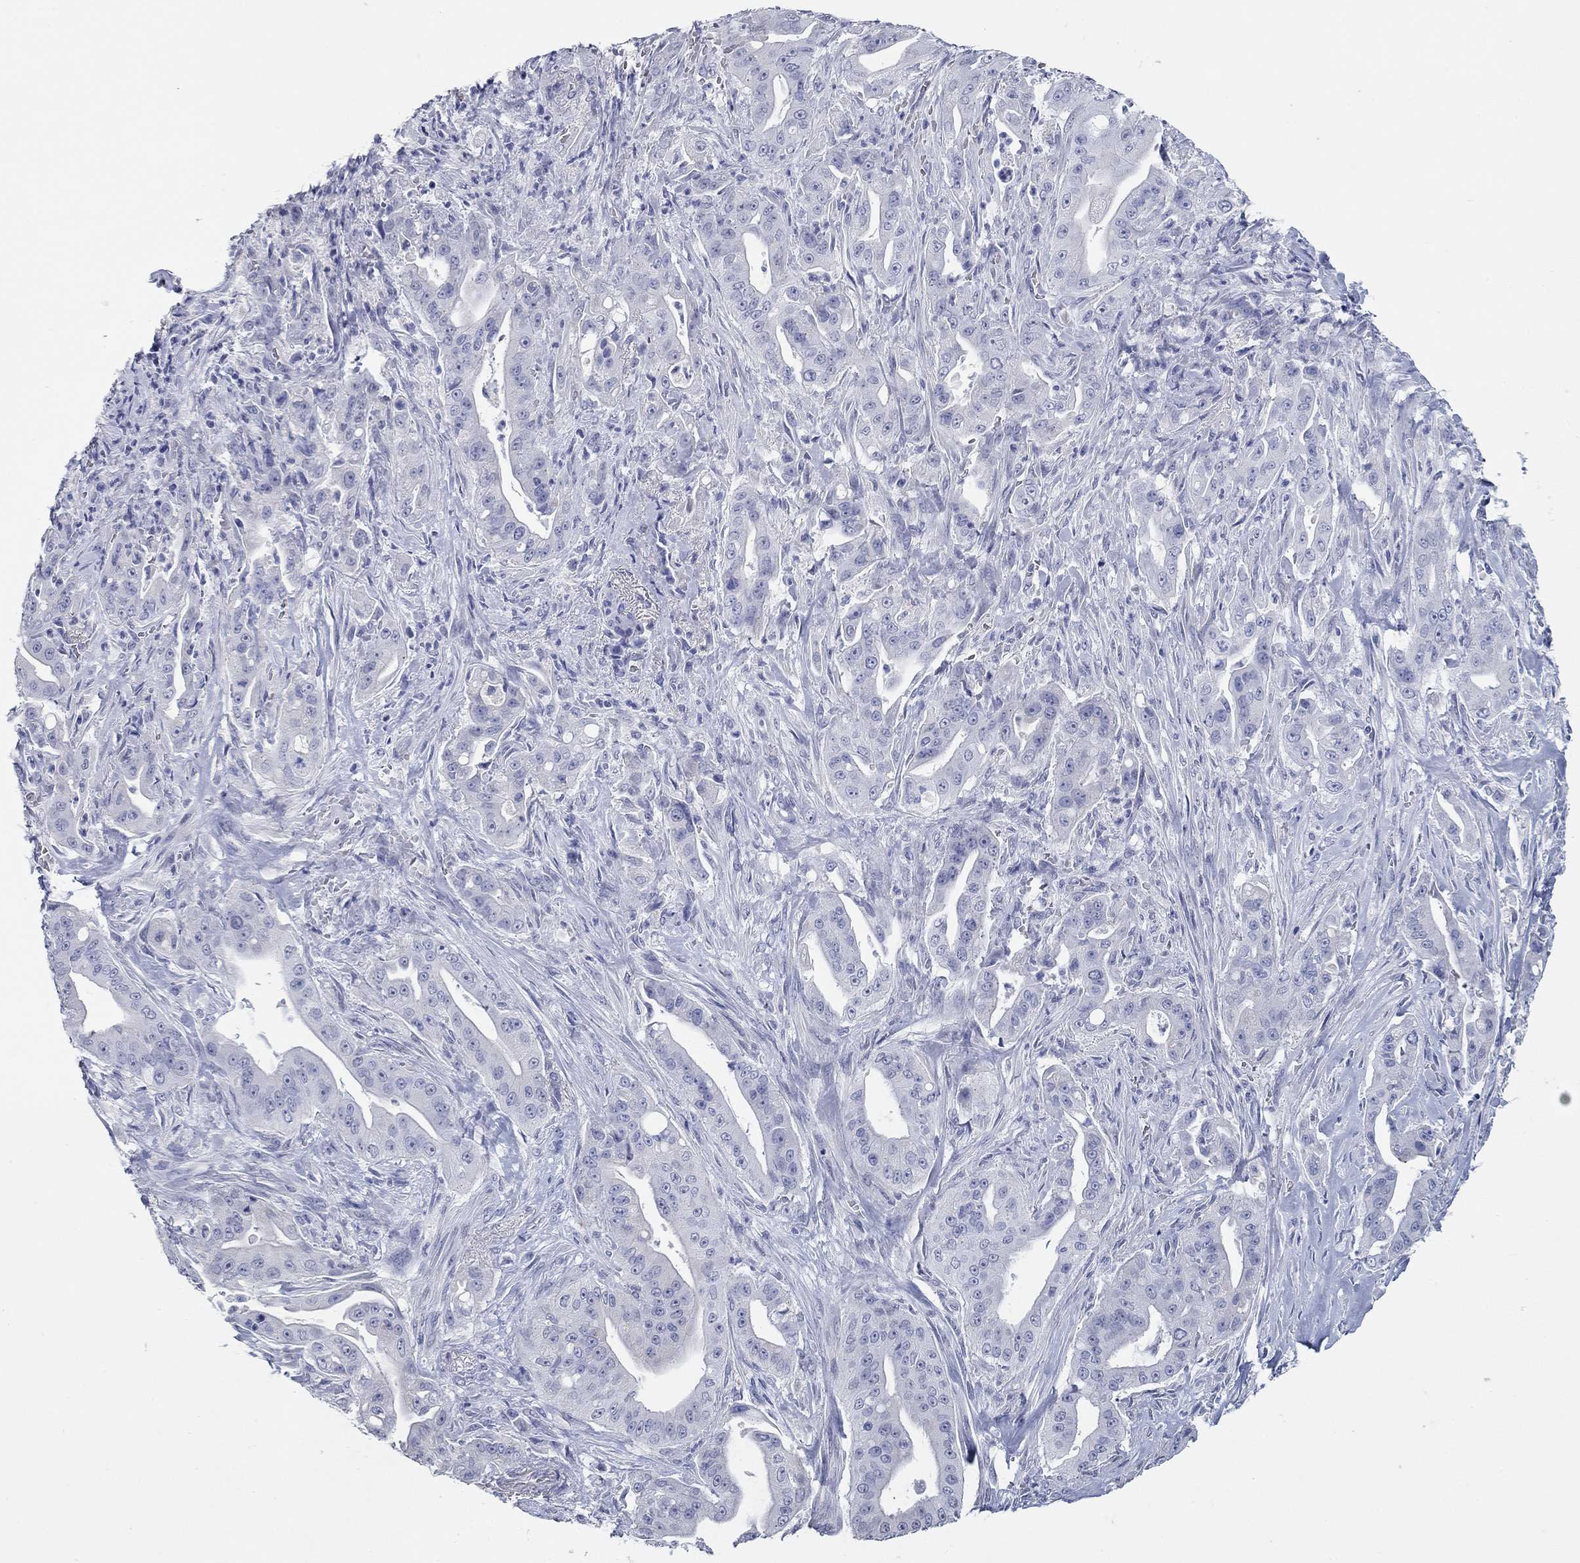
{"staining": {"intensity": "negative", "quantity": "none", "location": "none"}, "tissue": "pancreatic cancer", "cell_type": "Tumor cells", "image_type": "cancer", "snomed": [{"axis": "morphology", "description": "Normal tissue, NOS"}, {"axis": "morphology", "description": "Inflammation, NOS"}, {"axis": "morphology", "description": "Adenocarcinoma, NOS"}, {"axis": "topography", "description": "Pancreas"}], "caption": "DAB (3,3'-diaminobenzidine) immunohistochemical staining of human pancreatic cancer (adenocarcinoma) displays no significant expression in tumor cells. (IHC, brightfield microscopy, high magnification).", "gene": "WASF3", "patient": {"sex": "male", "age": 57}}